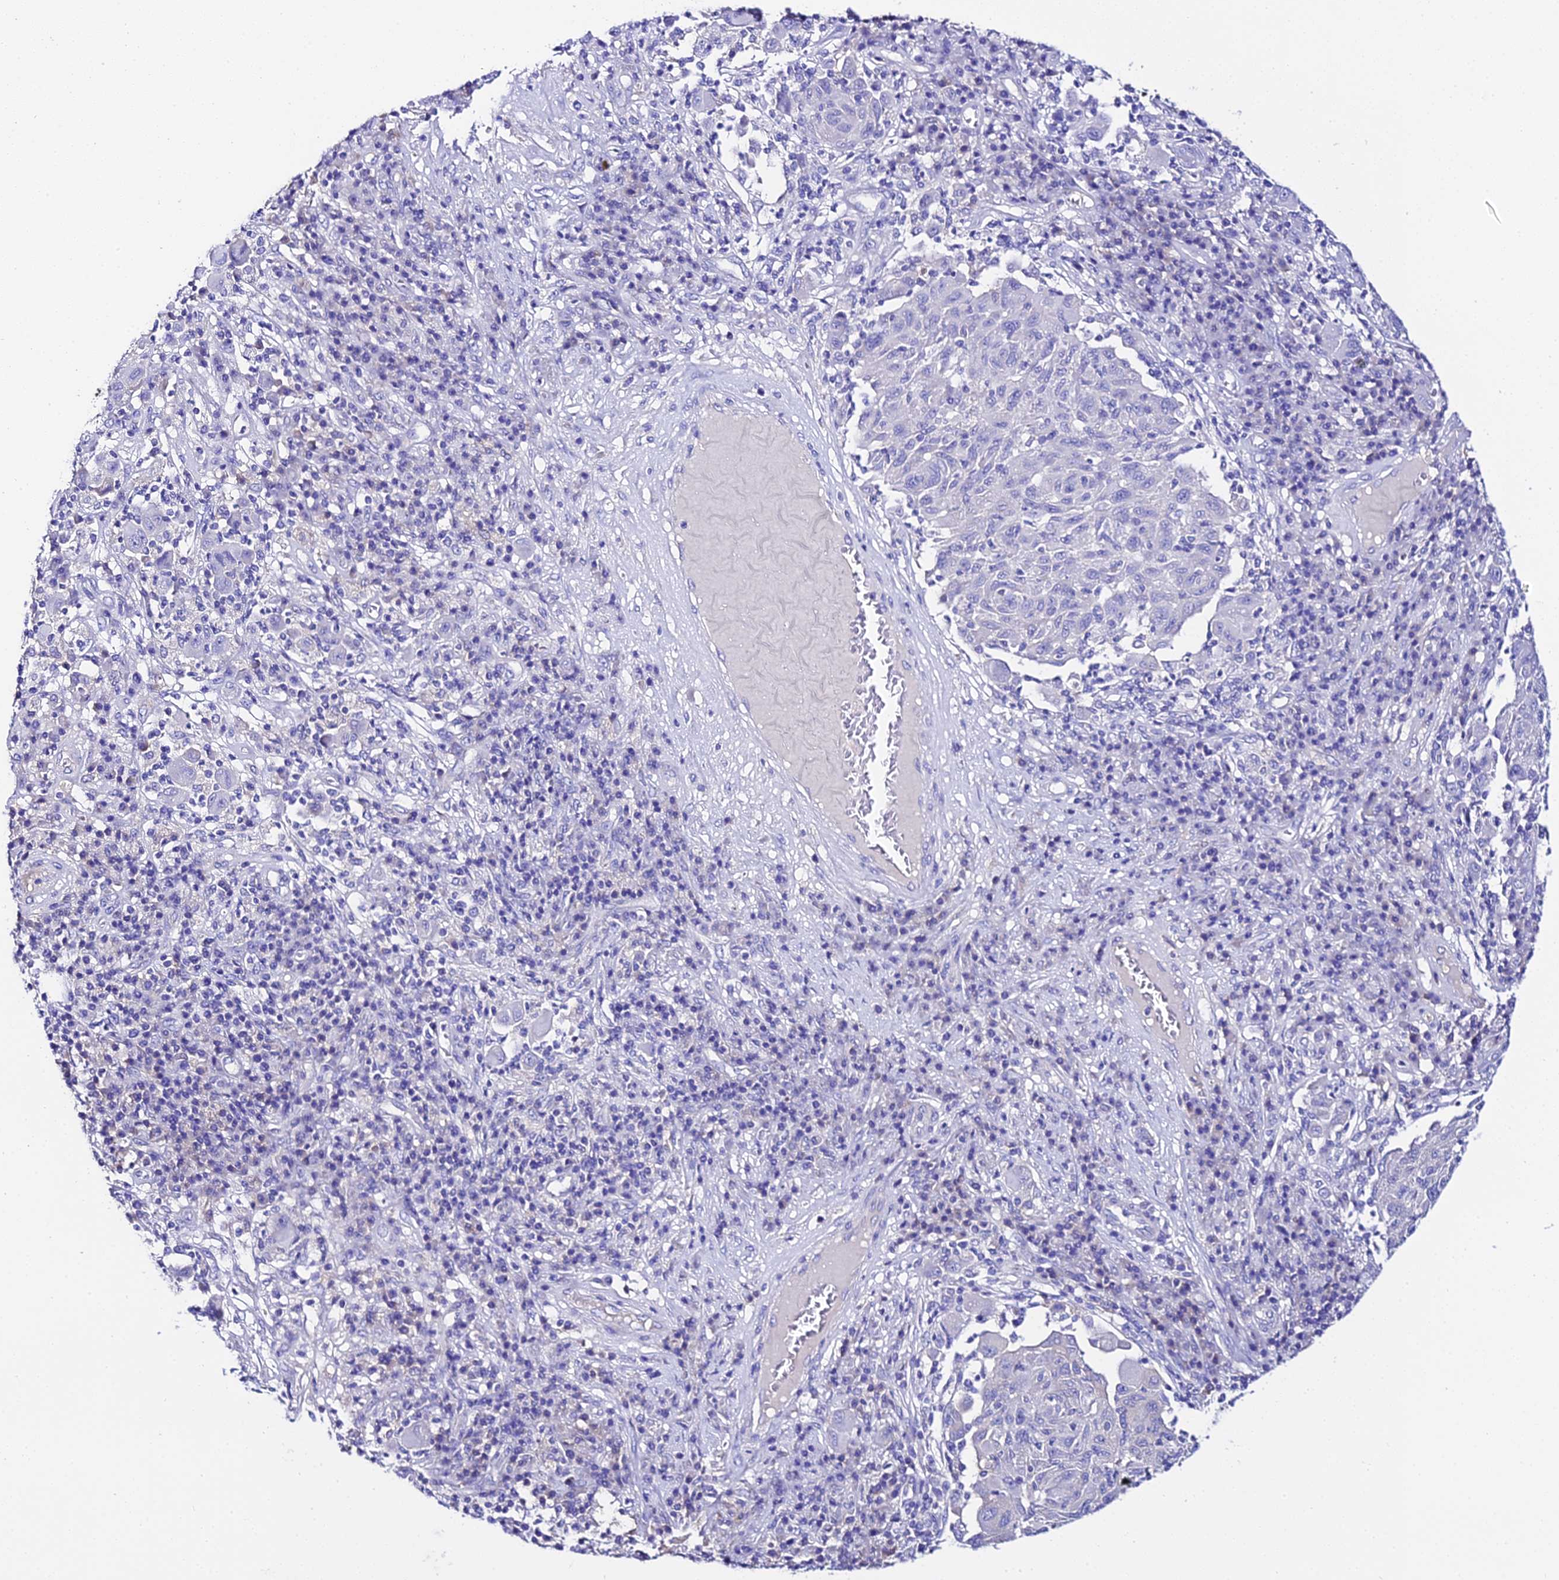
{"staining": {"intensity": "negative", "quantity": "none", "location": "none"}, "tissue": "melanoma", "cell_type": "Tumor cells", "image_type": "cancer", "snomed": [{"axis": "morphology", "description": "Malignant melanoma, NOS"}, {"axis": "topography", "description": "Skin"}], "caption": "Immunohistochemical staining of human malignant melanoma shows no significant expression in tumor cells.", "gene": "TMEM117", "patient": {"sex": "male", "age": 53}}